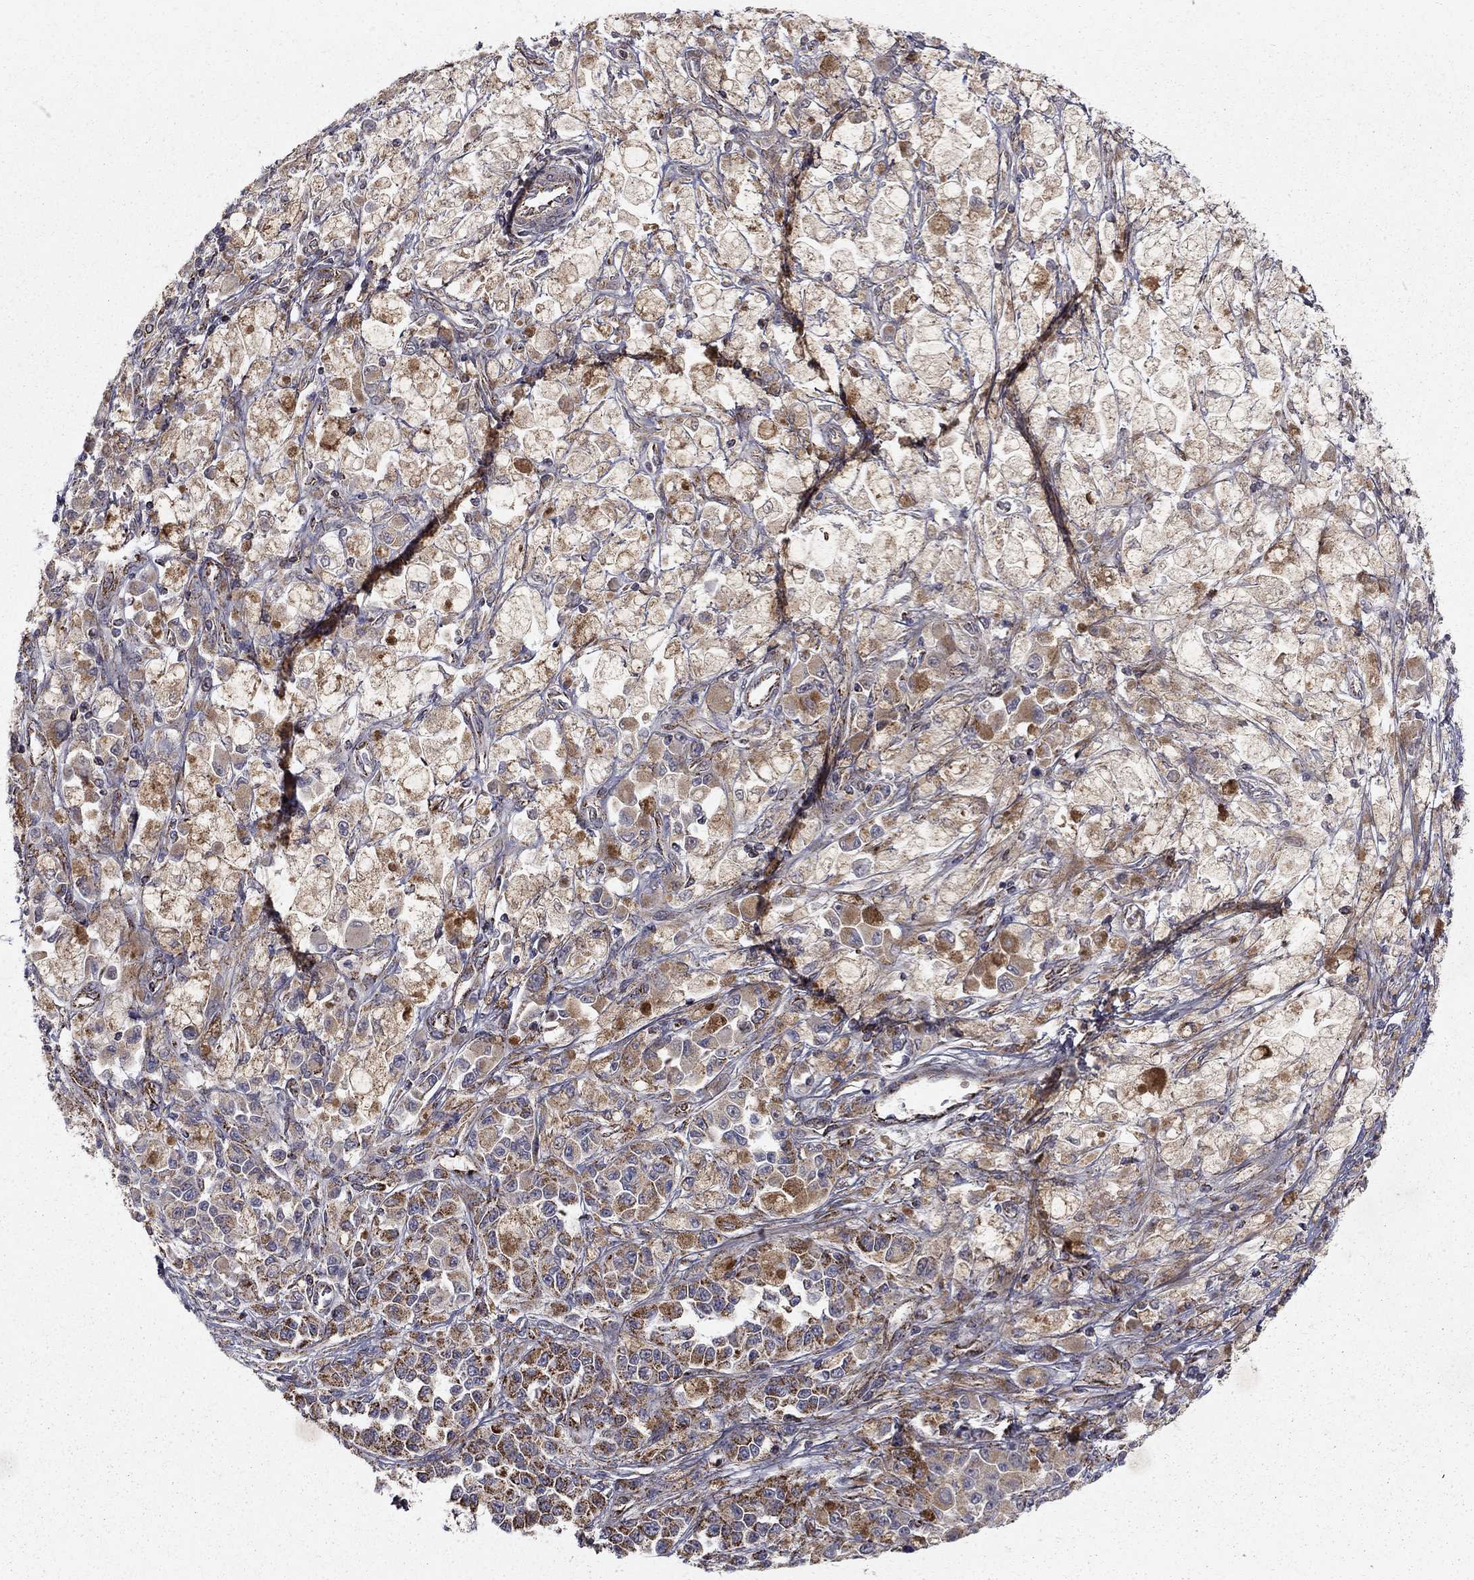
{"staining": {"intensity": "strong", "quantity": "25%-75%", "location": "cytoplasmic/membranous"}, "tissue": "melanoma", "cell_type": "Tumor cells", "image_type": "cancer", "snomed": [{"axis": "morphology", "description": "Malignant melanoma, NOS"}, {"axis": "topography", "description": "Skin"}], "caption": "Immunohistochemistry (IHC) of malignant melanoma reveals high levels of strong cytoplasmic/membranous expression in about 25%-75% of tumor cells.", "gene": "NDUFS8", "patient": {"sex": "female", "age": 58}}